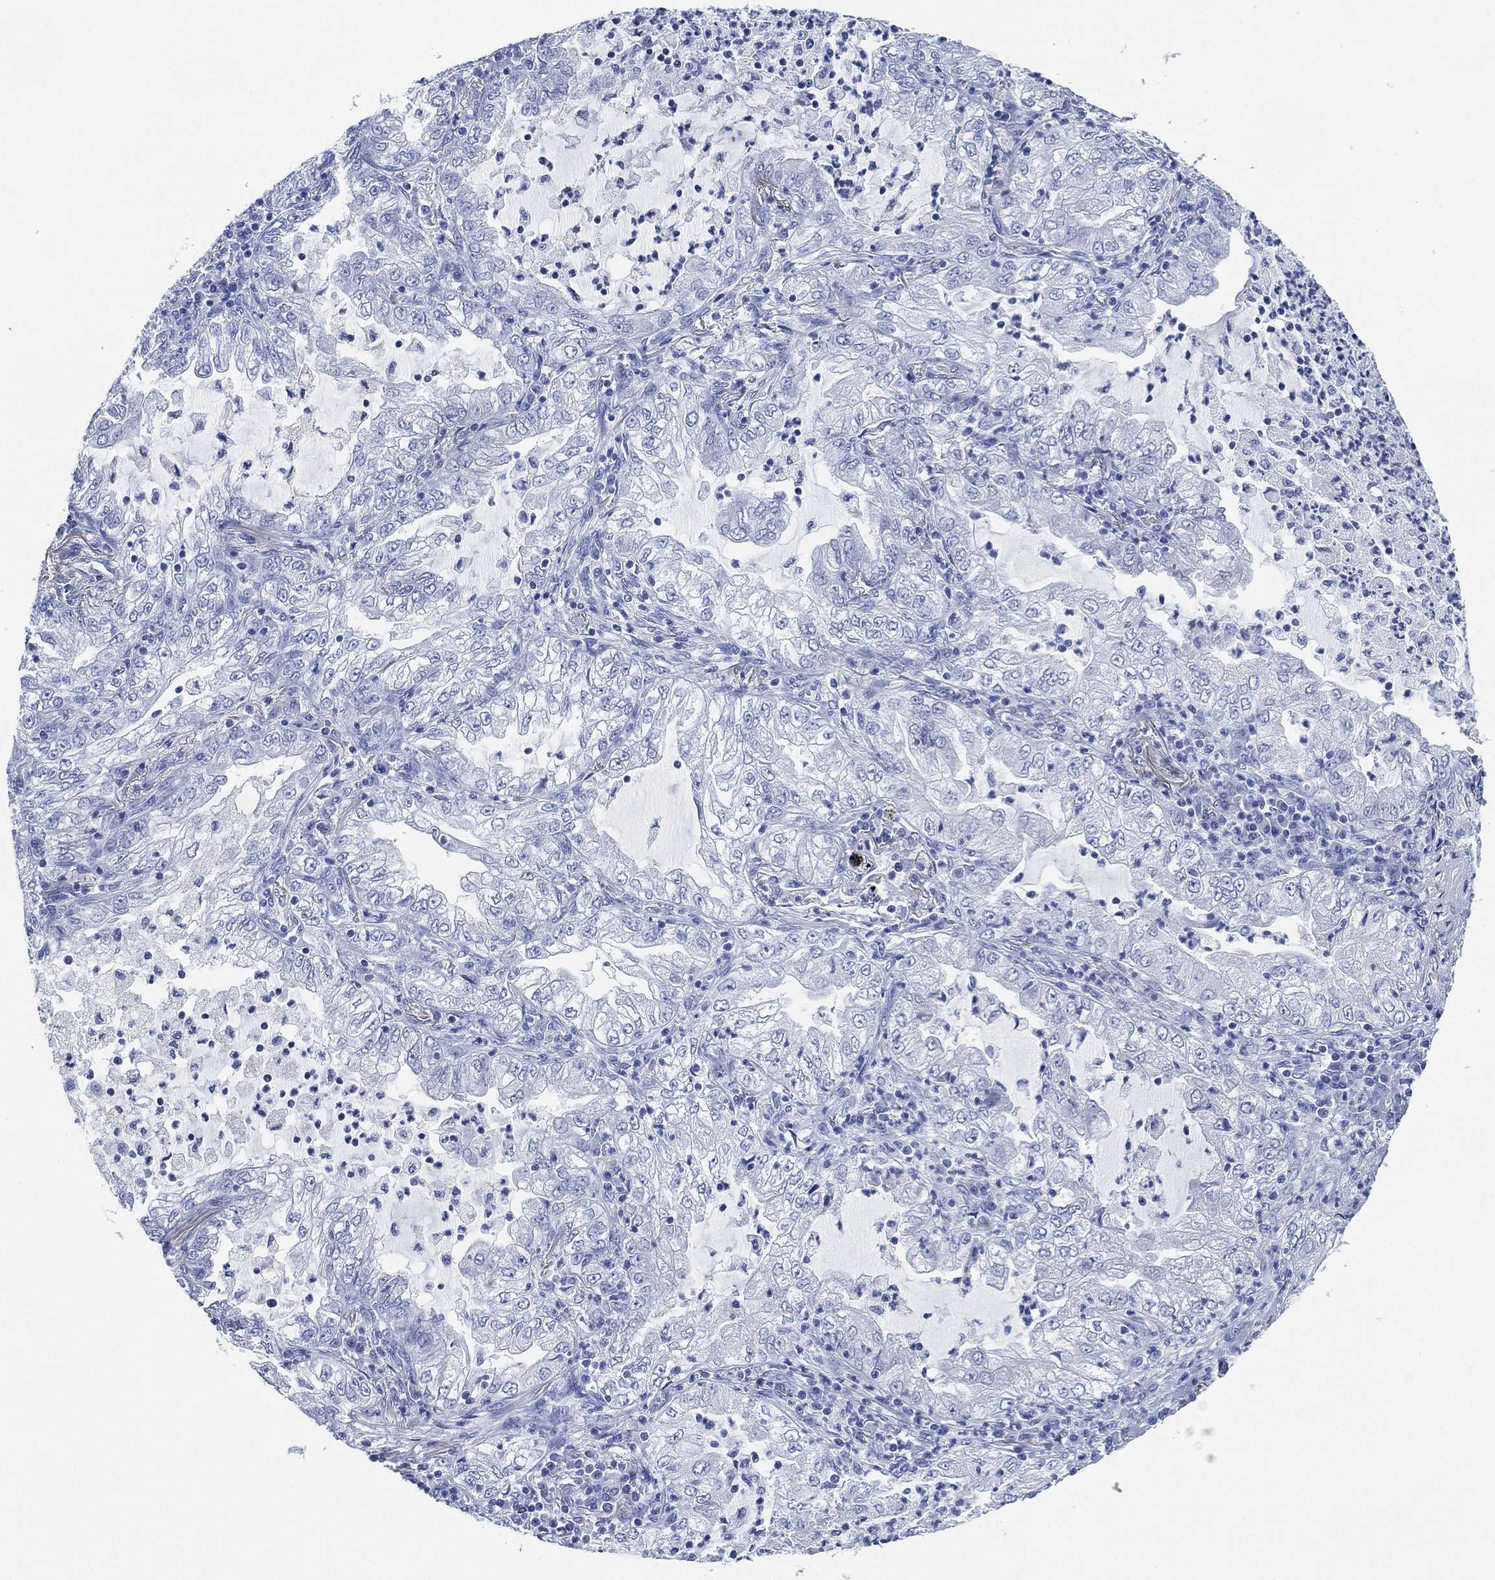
{"staining": {"intensity": "negative", "quantity": "none", "location": "none"}, "tissue": "lung cancer", "cell_type": "Tumor cells", "image_type": "cancer", "snomed": [{"axis": "morphology", "description": "Adenocarcinoma, NOS"}, {"axis": "topography", "description": "Lung"}], "caption": "Immunohistochemistry of lung adenocarcinoma displays no expression in tumor cells.", "gene": "SIGLECL1", "patient": {"sex": "female", "age": 73}}